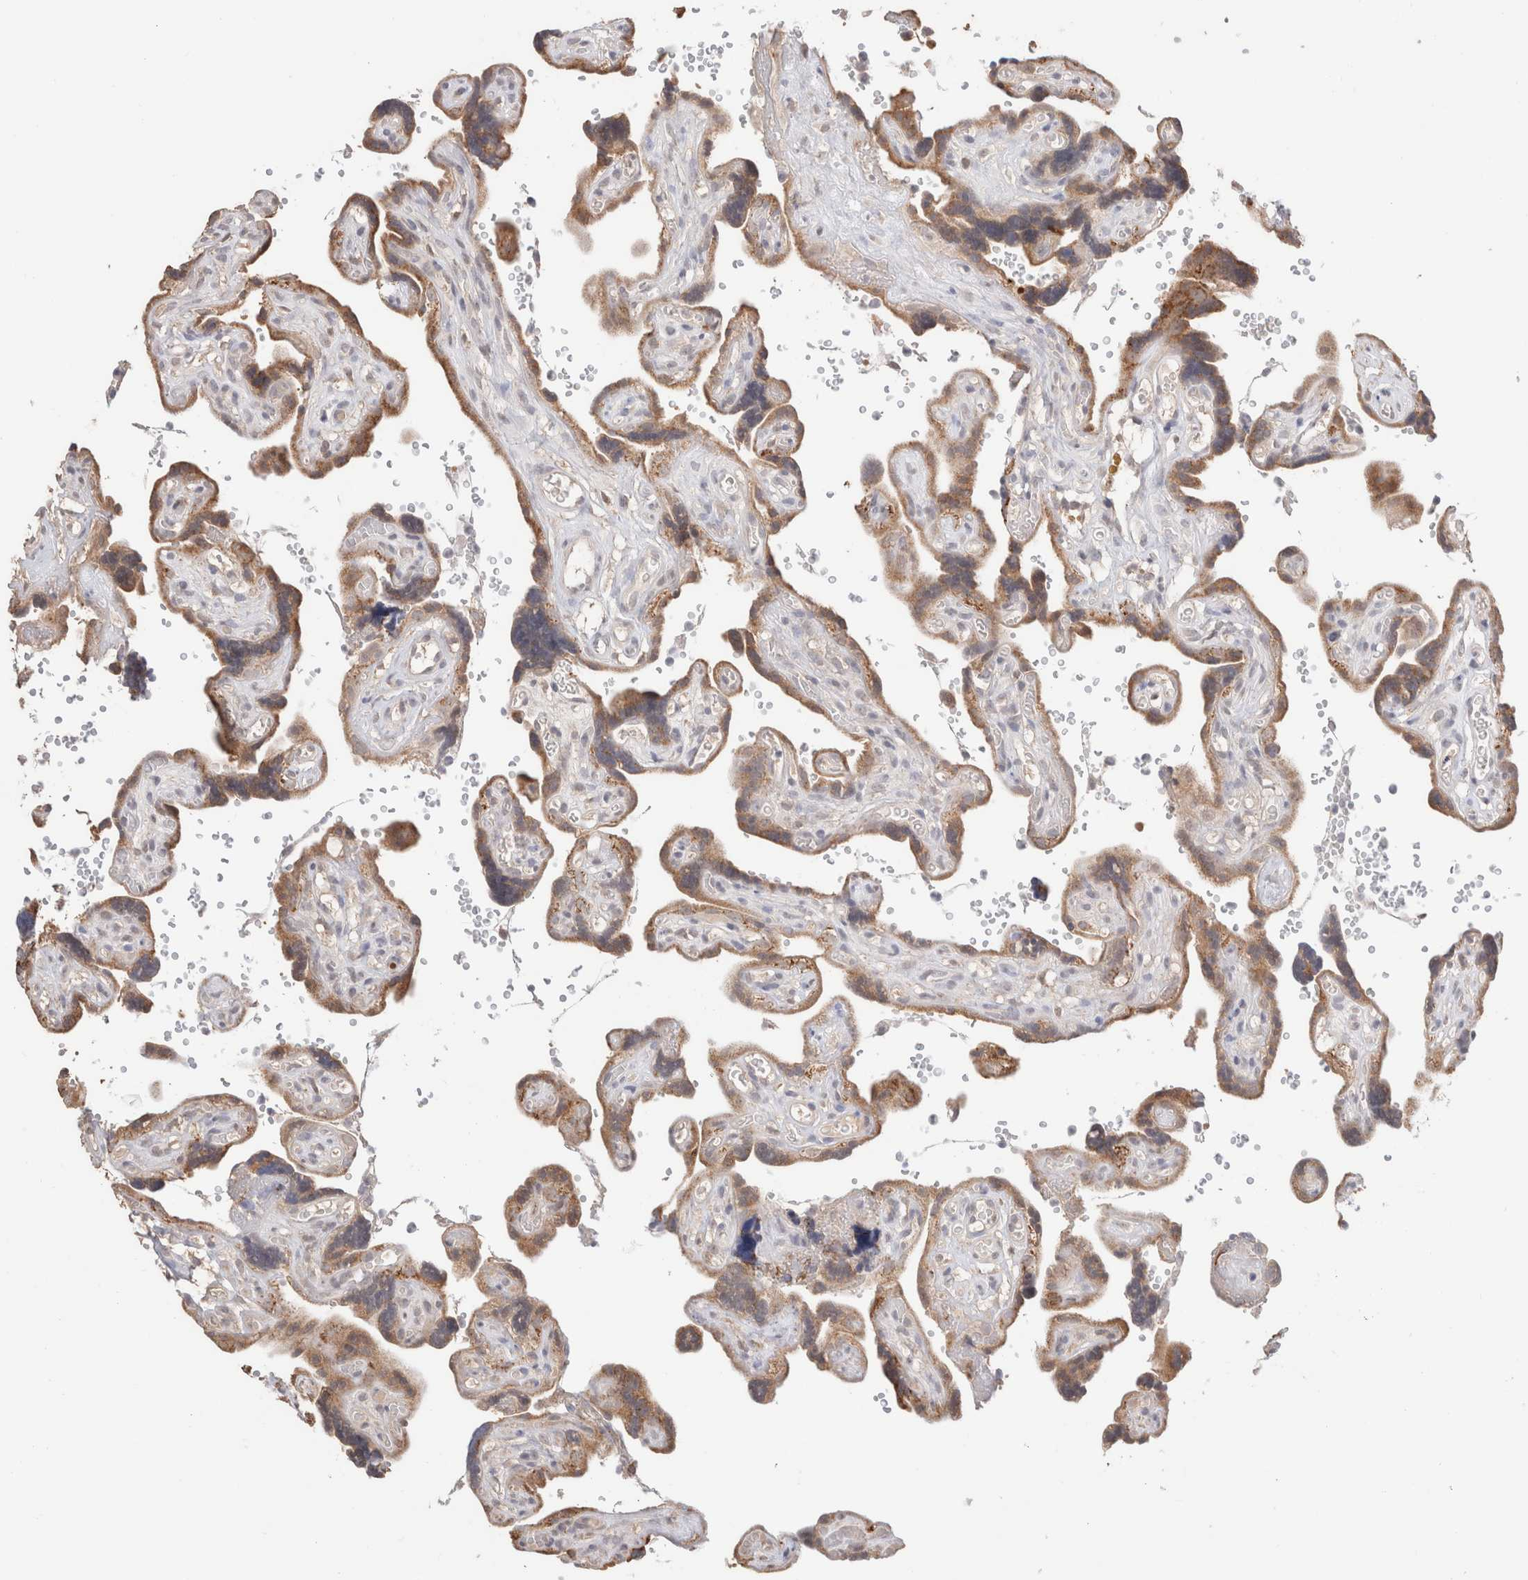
{"staining": {"intensity": "moderate", "quantity": ">75%", "location": "cytoplasmic/membranous,nuclear"}, "tissue": "placenta", "cell_type": "Decidual cells", "image_type": "normal", "snomed": [{"axis": "morphology", "description": "Normal tissue, NOS"}, {"axis": "topography", "description": "Placenta"}], "caption": "Protein positivity by immunohistochemistry displays moderate cytoplasmic/membranous,nuclear expression in about >75% of decidual cells in unremarkable placenta.", "gene": "TRIM41", "patient": {"sex": "female", "age": 30}}